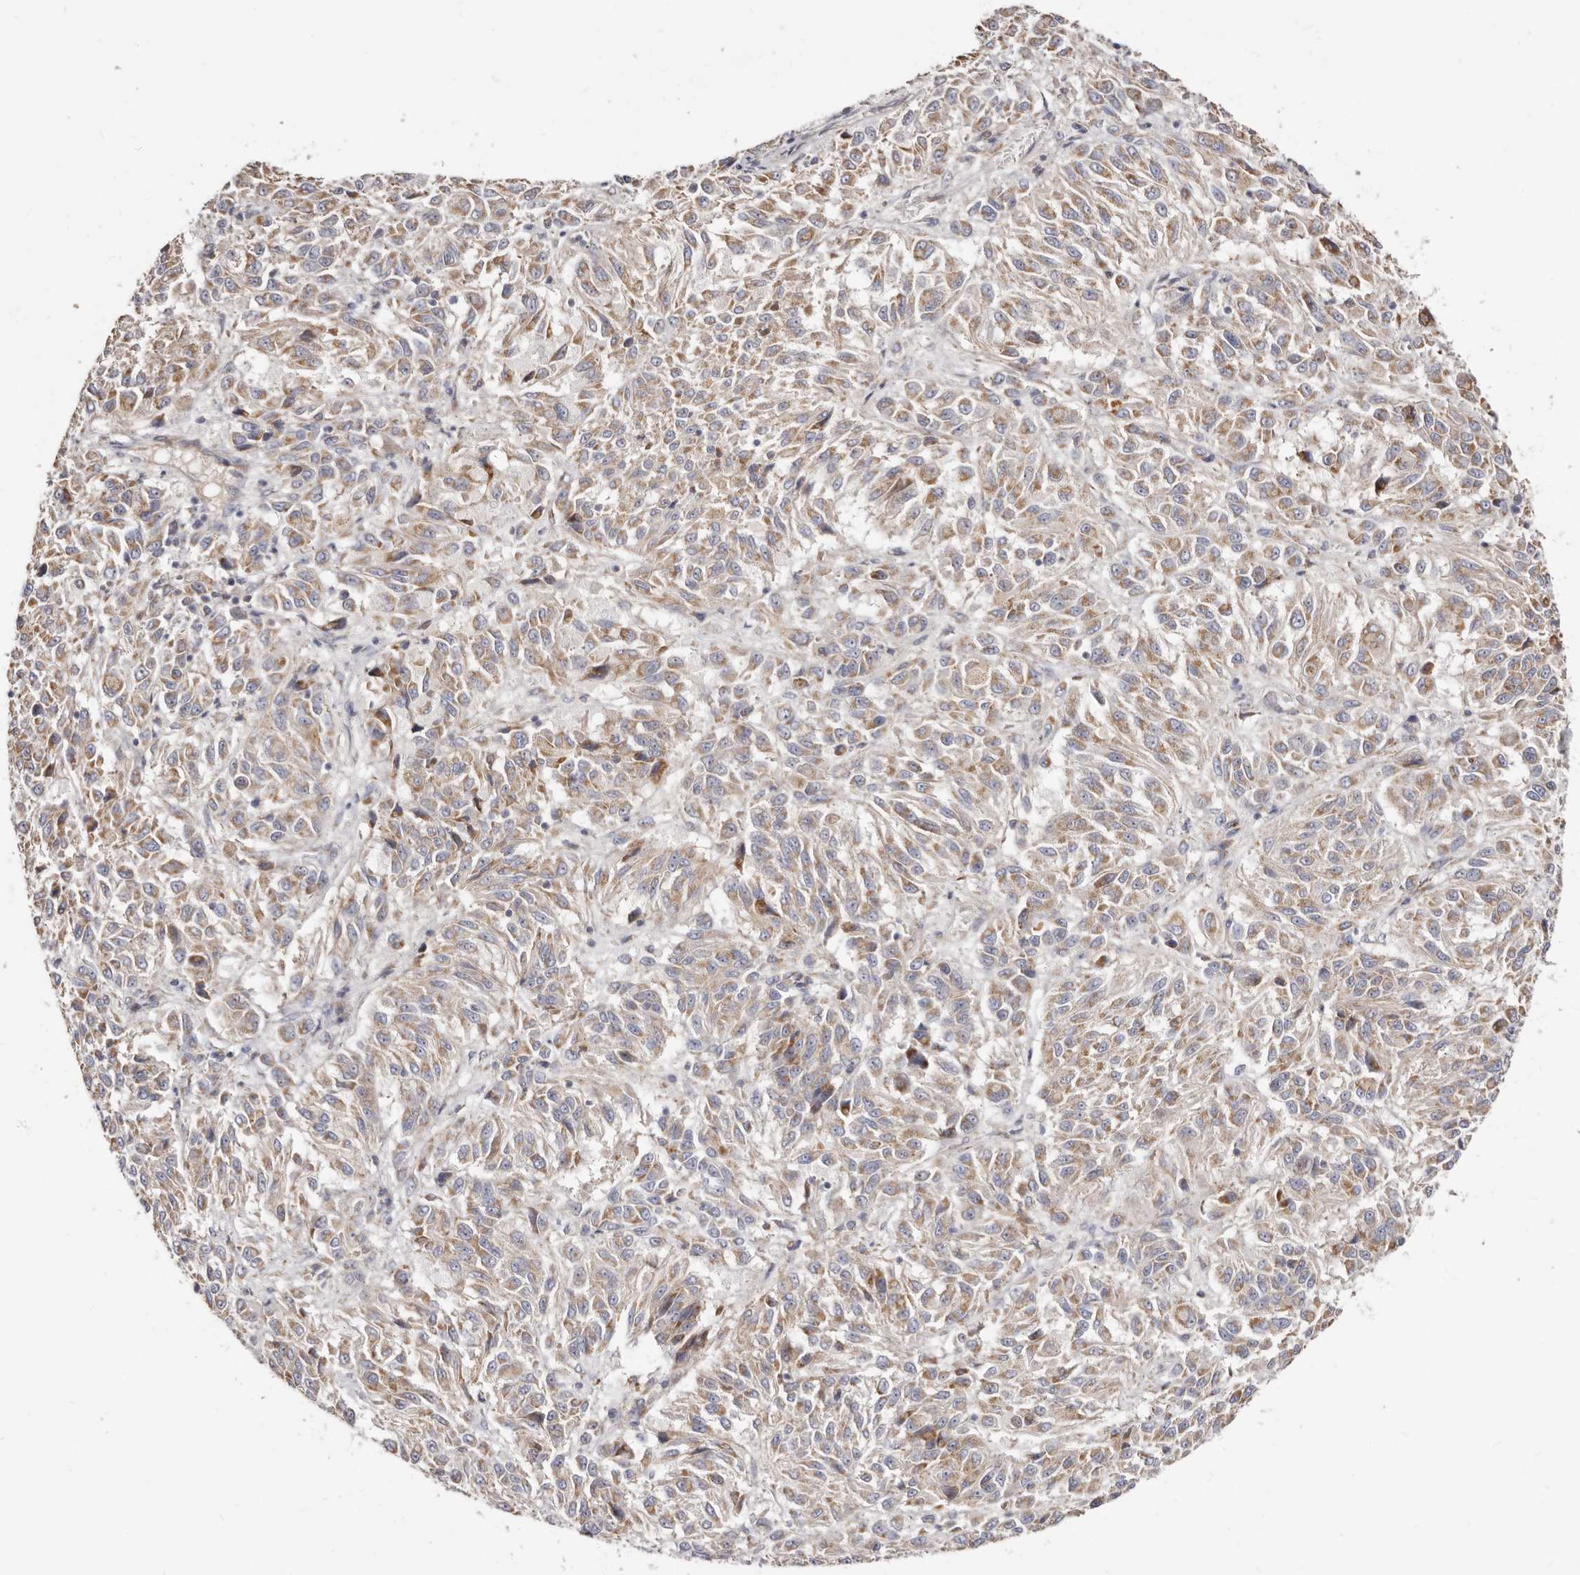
{"staining": {"intensity": "weak", "quantity": ">75%", "location": "cytoplasmic/membranous"}, "tissue": "melanoma", "cell_type": "Tumor cells", "image_type": "cancer", "snomed": [{"axis": "morphology", "description": "Malignant melanoma, Metastatic site"}, {"axis": "topography", "description": "Lung"}], "caption": "IHC histopathology image of human malignant melanoma (metastatic site) stained for a protein (brown), which demonstrates low levels of weak cytoplasmic/membranous positivity in approximately >75% of tumor cells.", "gene": "BAIAP2L1", "patient": {"sex": "male", "age": 64}}